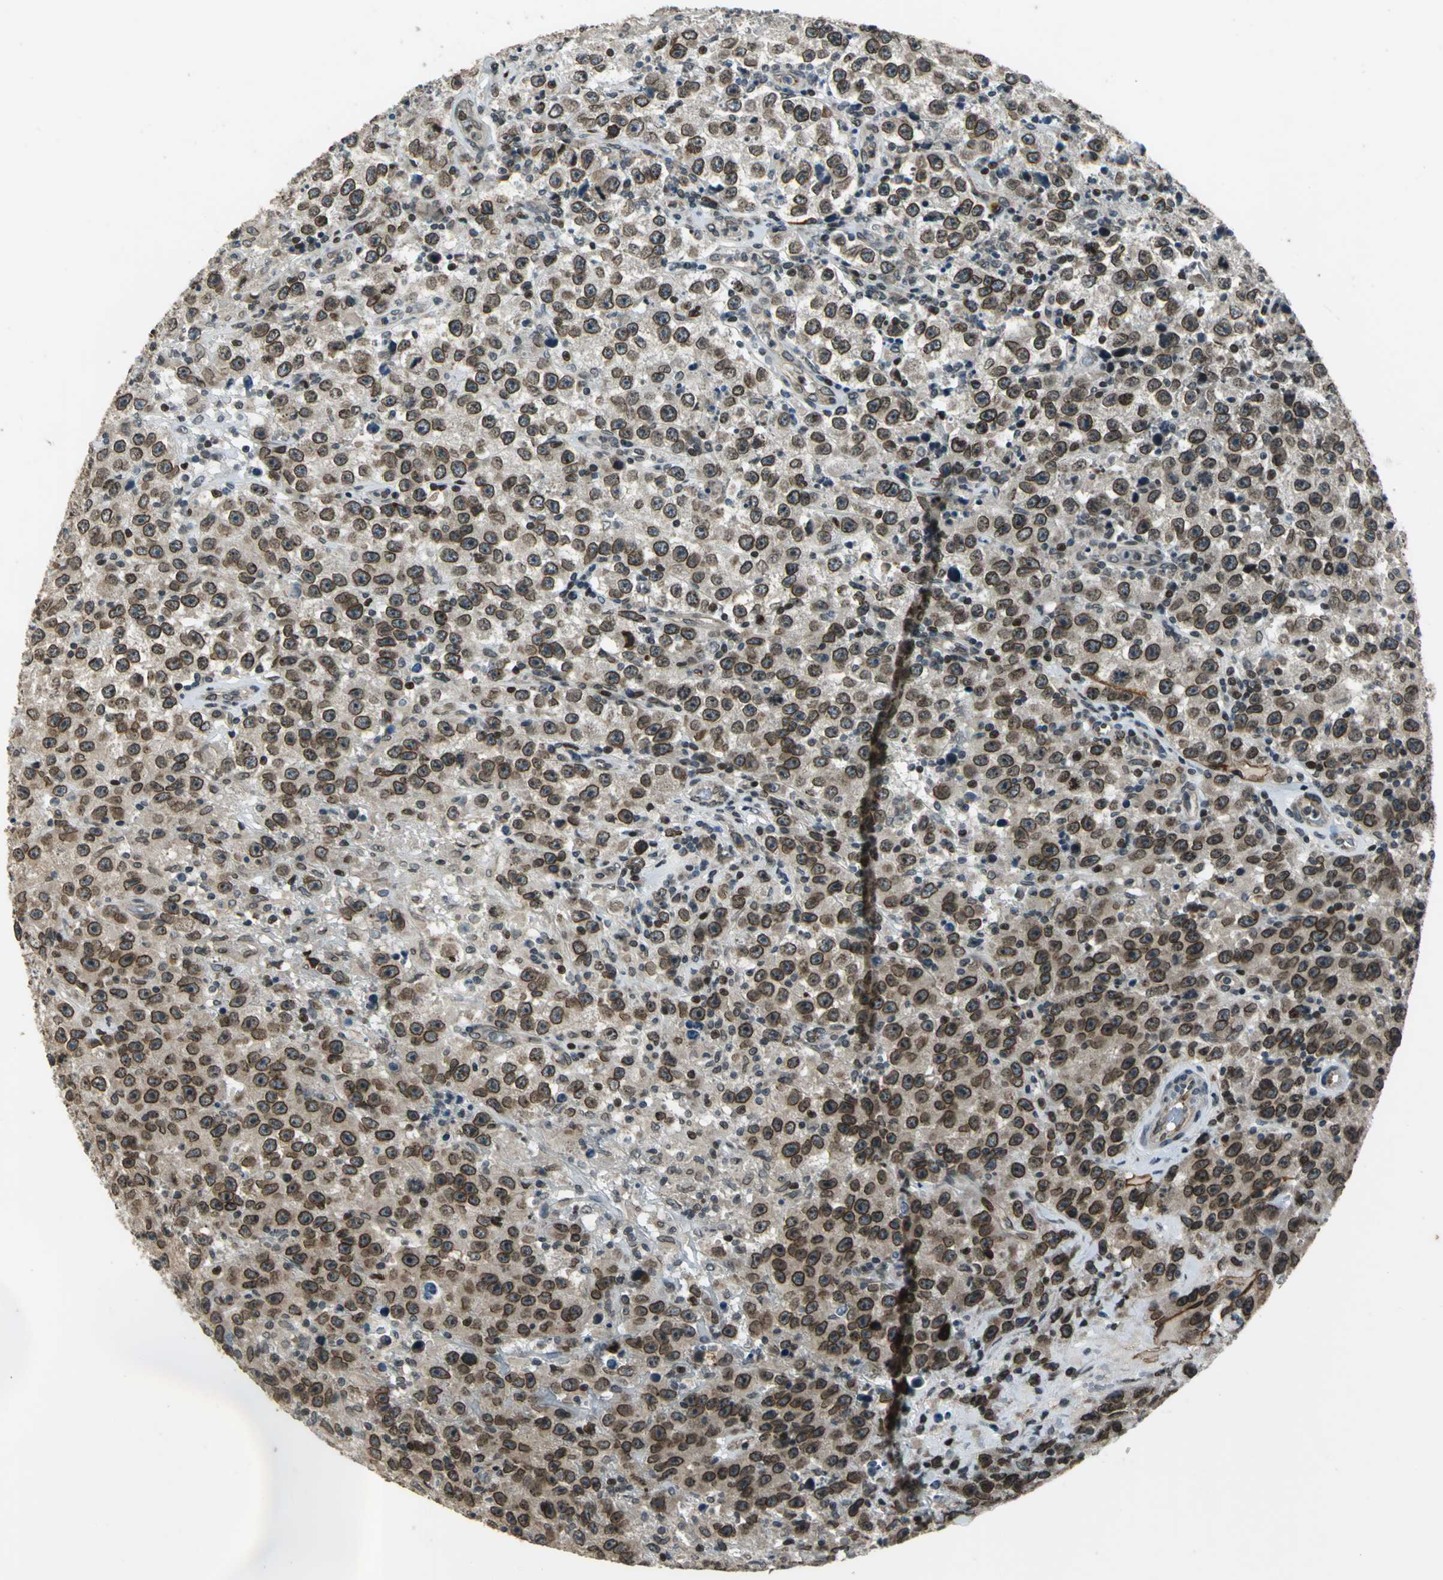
{"staining": {"intensity": "strong", "quantity": ">75%", "location": "cytoplasmic/membranous,nuclear"}, "tissue": "testis cancer", "cell_type": "Tumor cells", "image_type": "cancer", "snomed": [{"axis": "morphology", "description": "Seminoma, NOS"}, {"axis": "topography", "description": "Testis"}], "caption": "Immunohistochemical staining of testis cancer displays high levels of strong cytoplasmic/membranous and nuclear positivity in about >75% of tumor cells.", "gene": "BRIP1", "patient": {"sex": "male", "age": 52}}